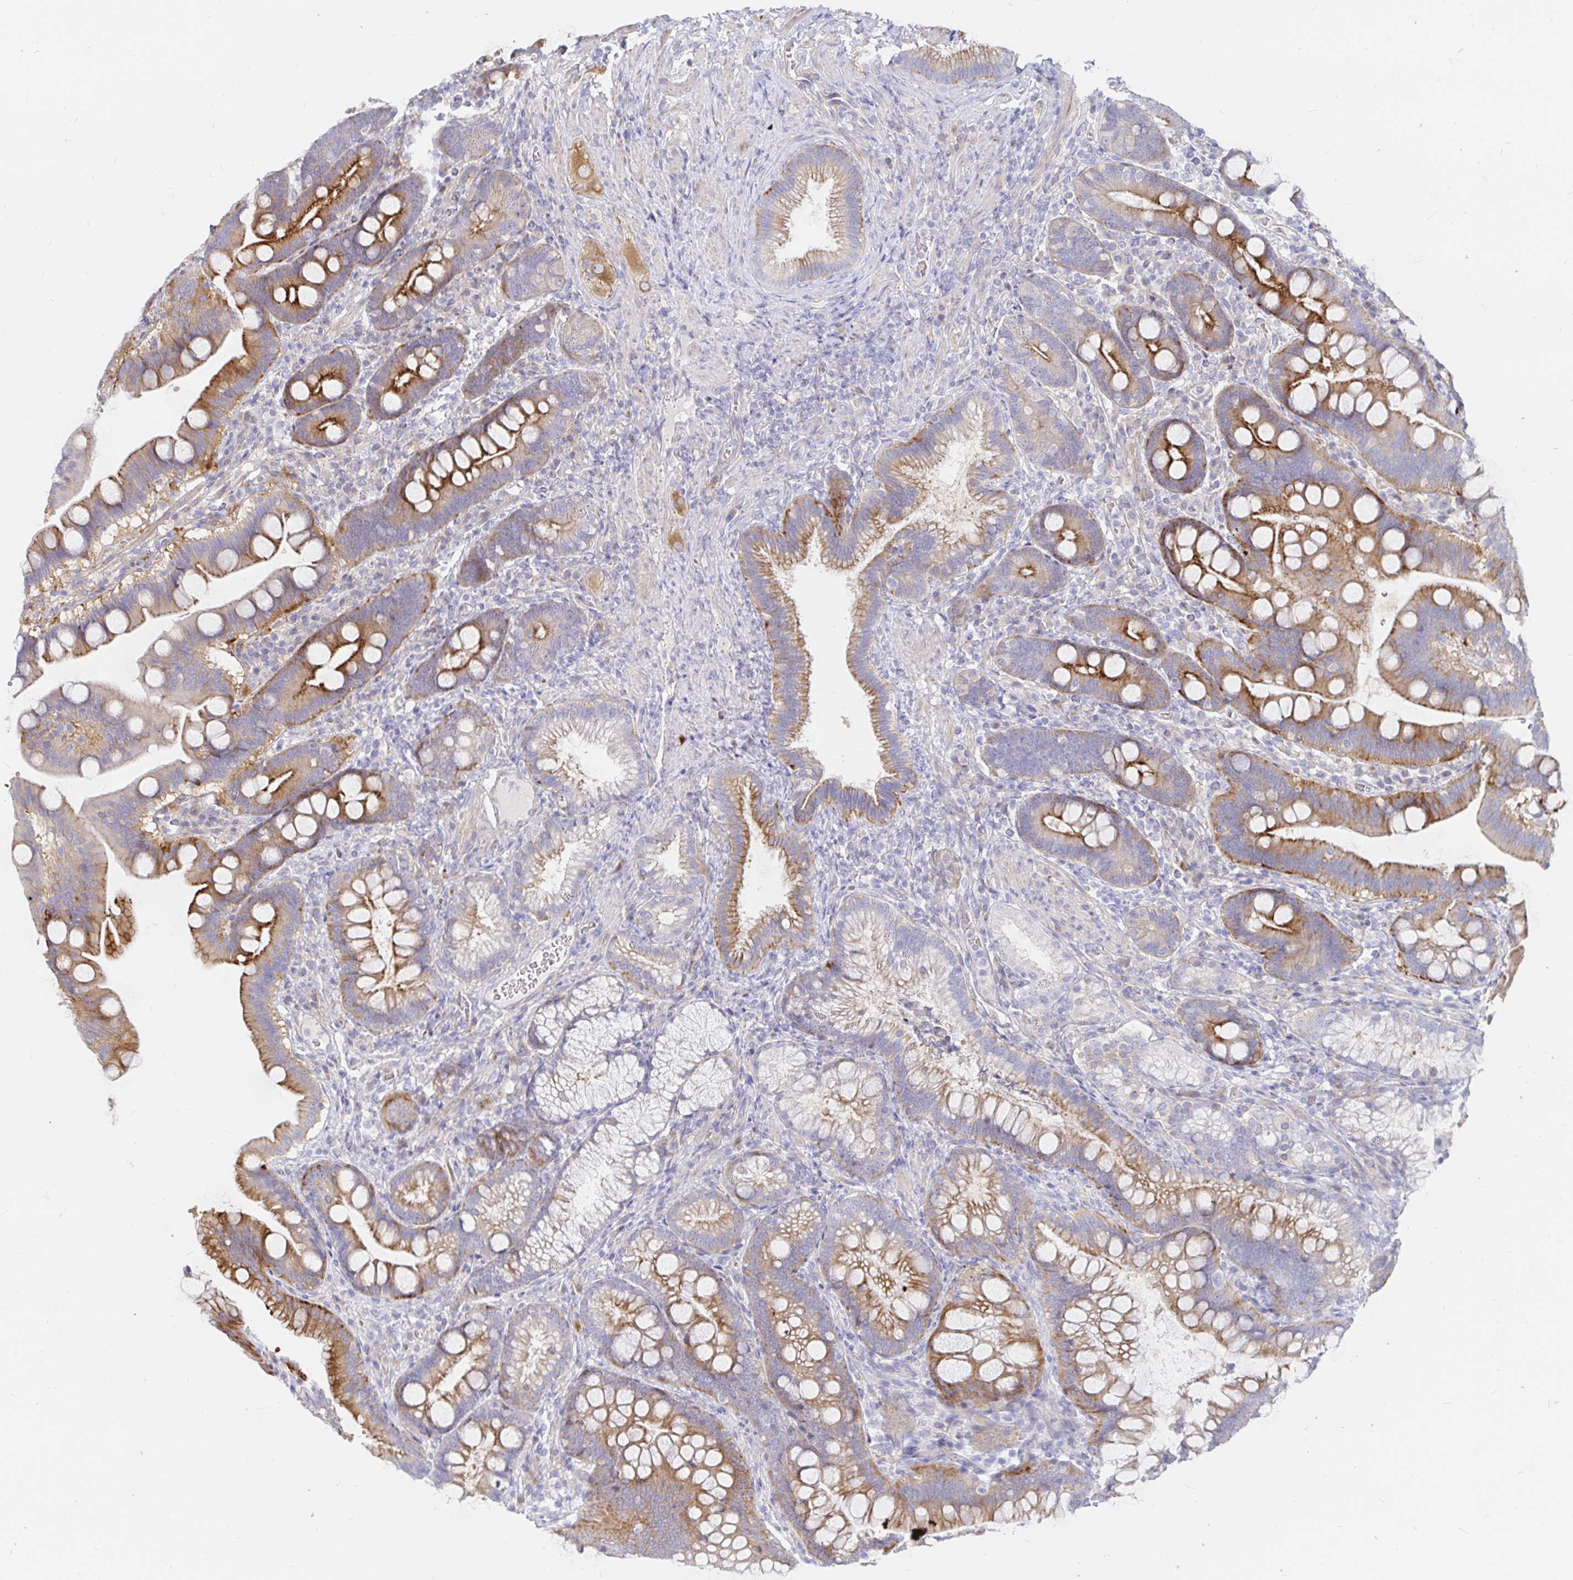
{"staining": {"intensity": "moderate", "quantity": "25%-75%", "location": "cytoplasmic/membranous"}, "tissue": "duodenum", "cell_type": "Glandular cells", "image_type": "normal", "snomed": [{"axis": "morphology", "description": "Normal tissue, NOS"}, {"axis": "topography", "description": "Pancreas"}, {"axis": "topography", "description": "Duodenum"}], "caption": "Immunohistochemical staining of normal duodenum exhibits moderate cytoplasmic/membranous protein staining in about 25%-75% of glandular cells.", "gene": "KCTD19", "patient": {"sex": "male", "age": 59}}